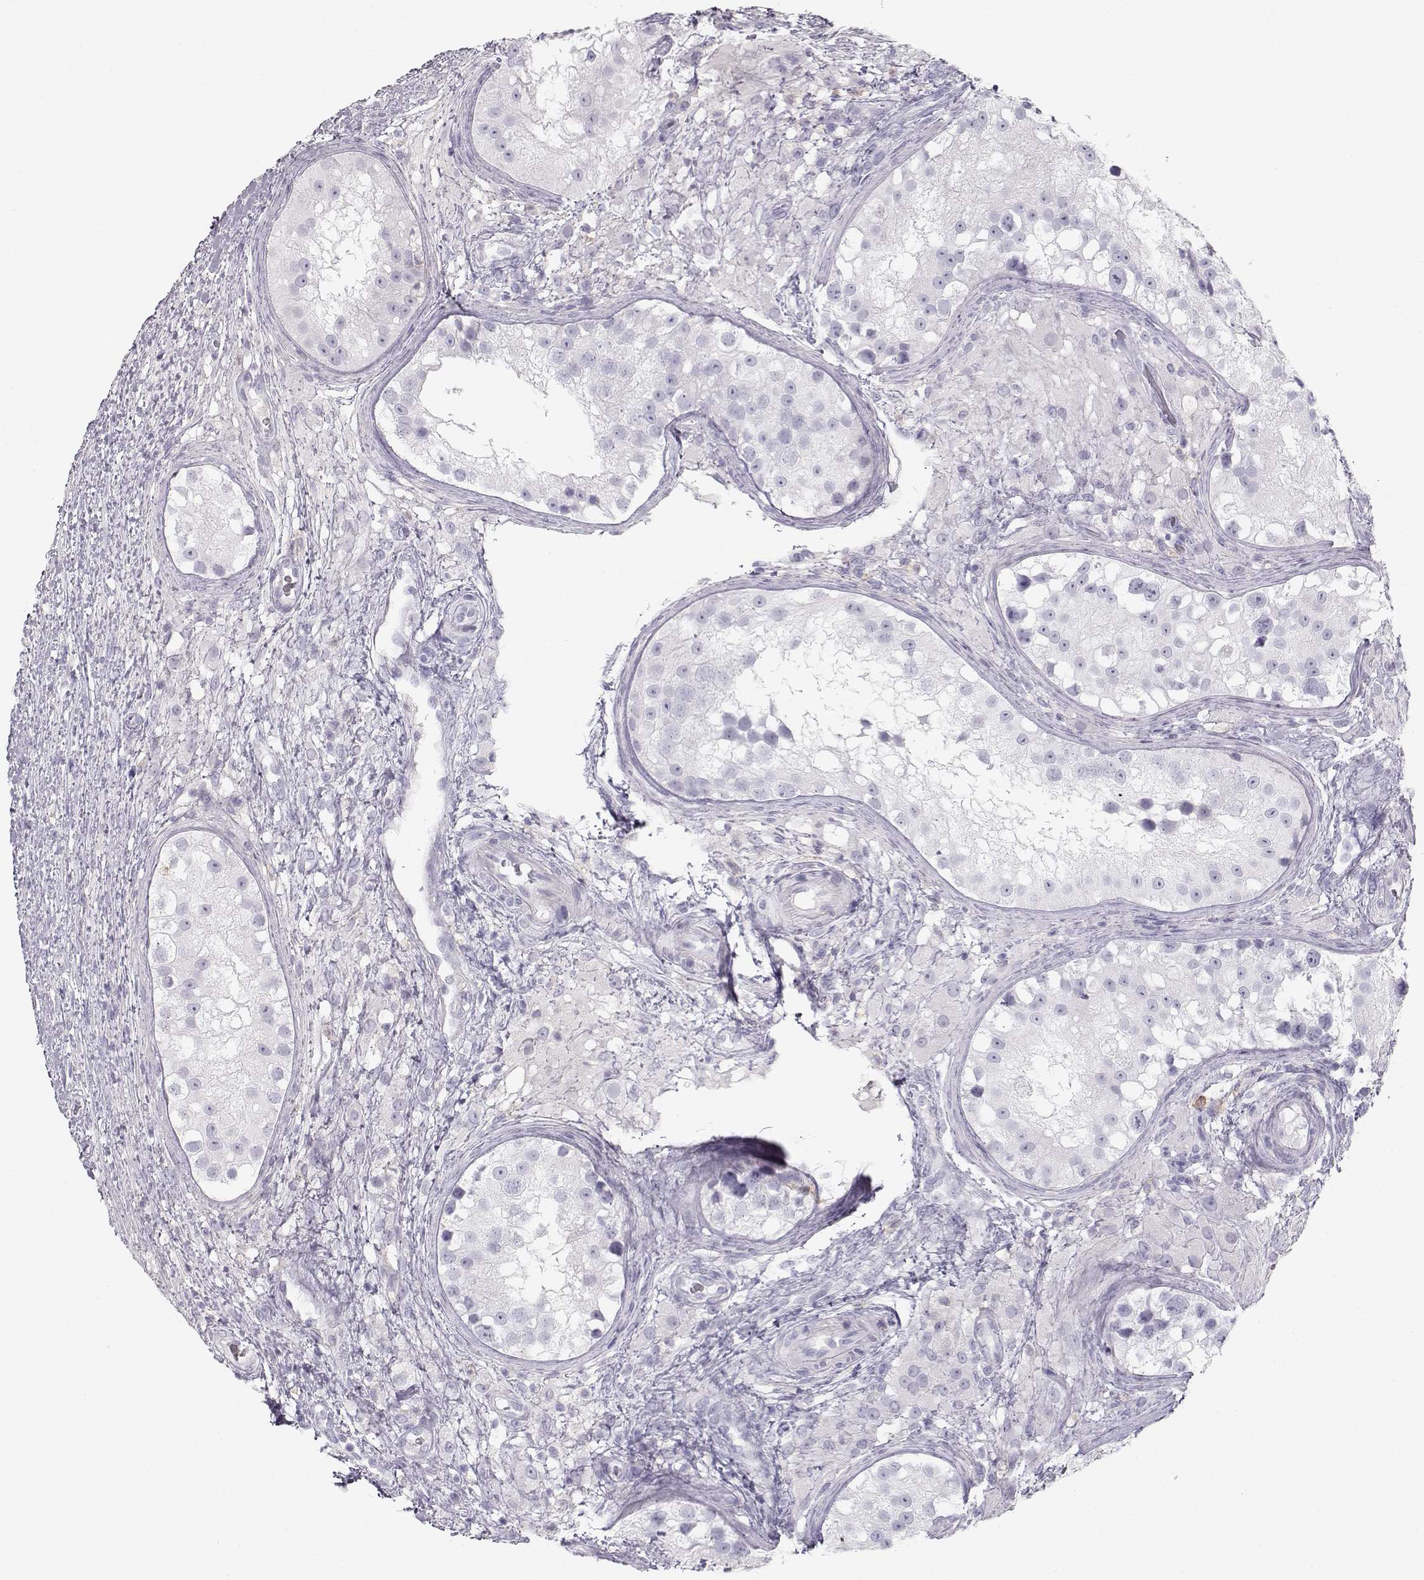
{"staining": {"intensity": "negative", "quantity": "none", "location": "none"}, "tissue": "testis cancer", "cell_type": "Tumor cells", "image_type": "cancer", "snomed": [{"axis": "morphology", "description": "Carcinoma, Embryonal, NOS"}, {"axis": "topography", "description": "Testis"}], "caption": "High magnification brightfield microscopy of testis embryonal carcinoma stained with DAB (3,3'-diaminobenzidine) (brown) and counterstained with hematoxylin (blue): tumor cells show no significant expression. Nuclei are stained in blue.", "gene": "MIP", "patient": {"sex": "male", "age": 24}}